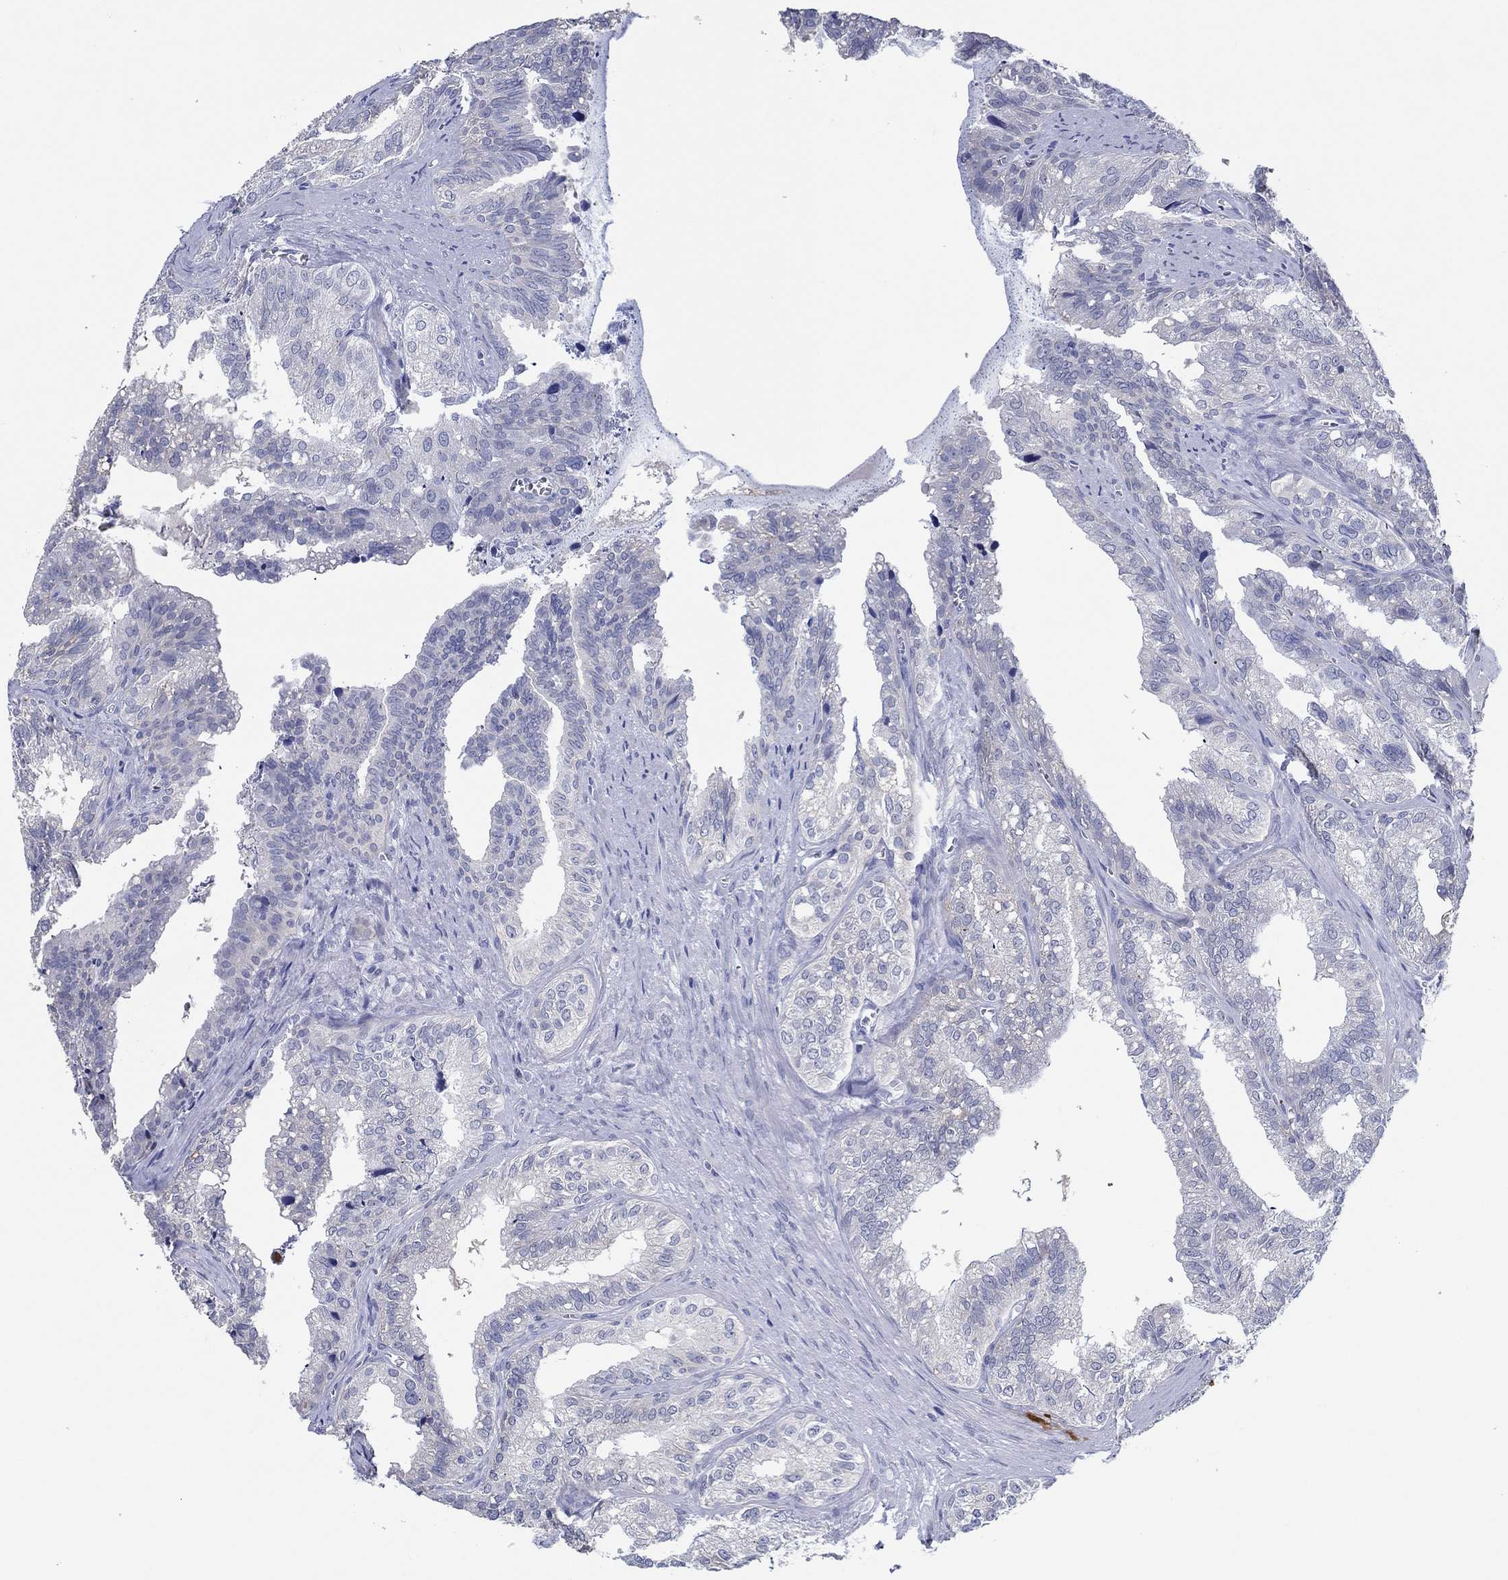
{"staining": {"intensity": "negative", "quantity": "none", "location": "none"}, "tissue": "seminal vesicle", "cell_type": "Glandular cells", "image_type": "normal", "snomed": [{"axis": "morphology", "description": "Normal tissue, NOS"}, {"axis": "topography", "description": "Seminal veicle"}], "caption": "This is an IHC micrograph of unremarkable seminal vesicle. There is no staining in glandular cells.", "gene": "HDC", "patient": {"sex": "male", "age": 57}}